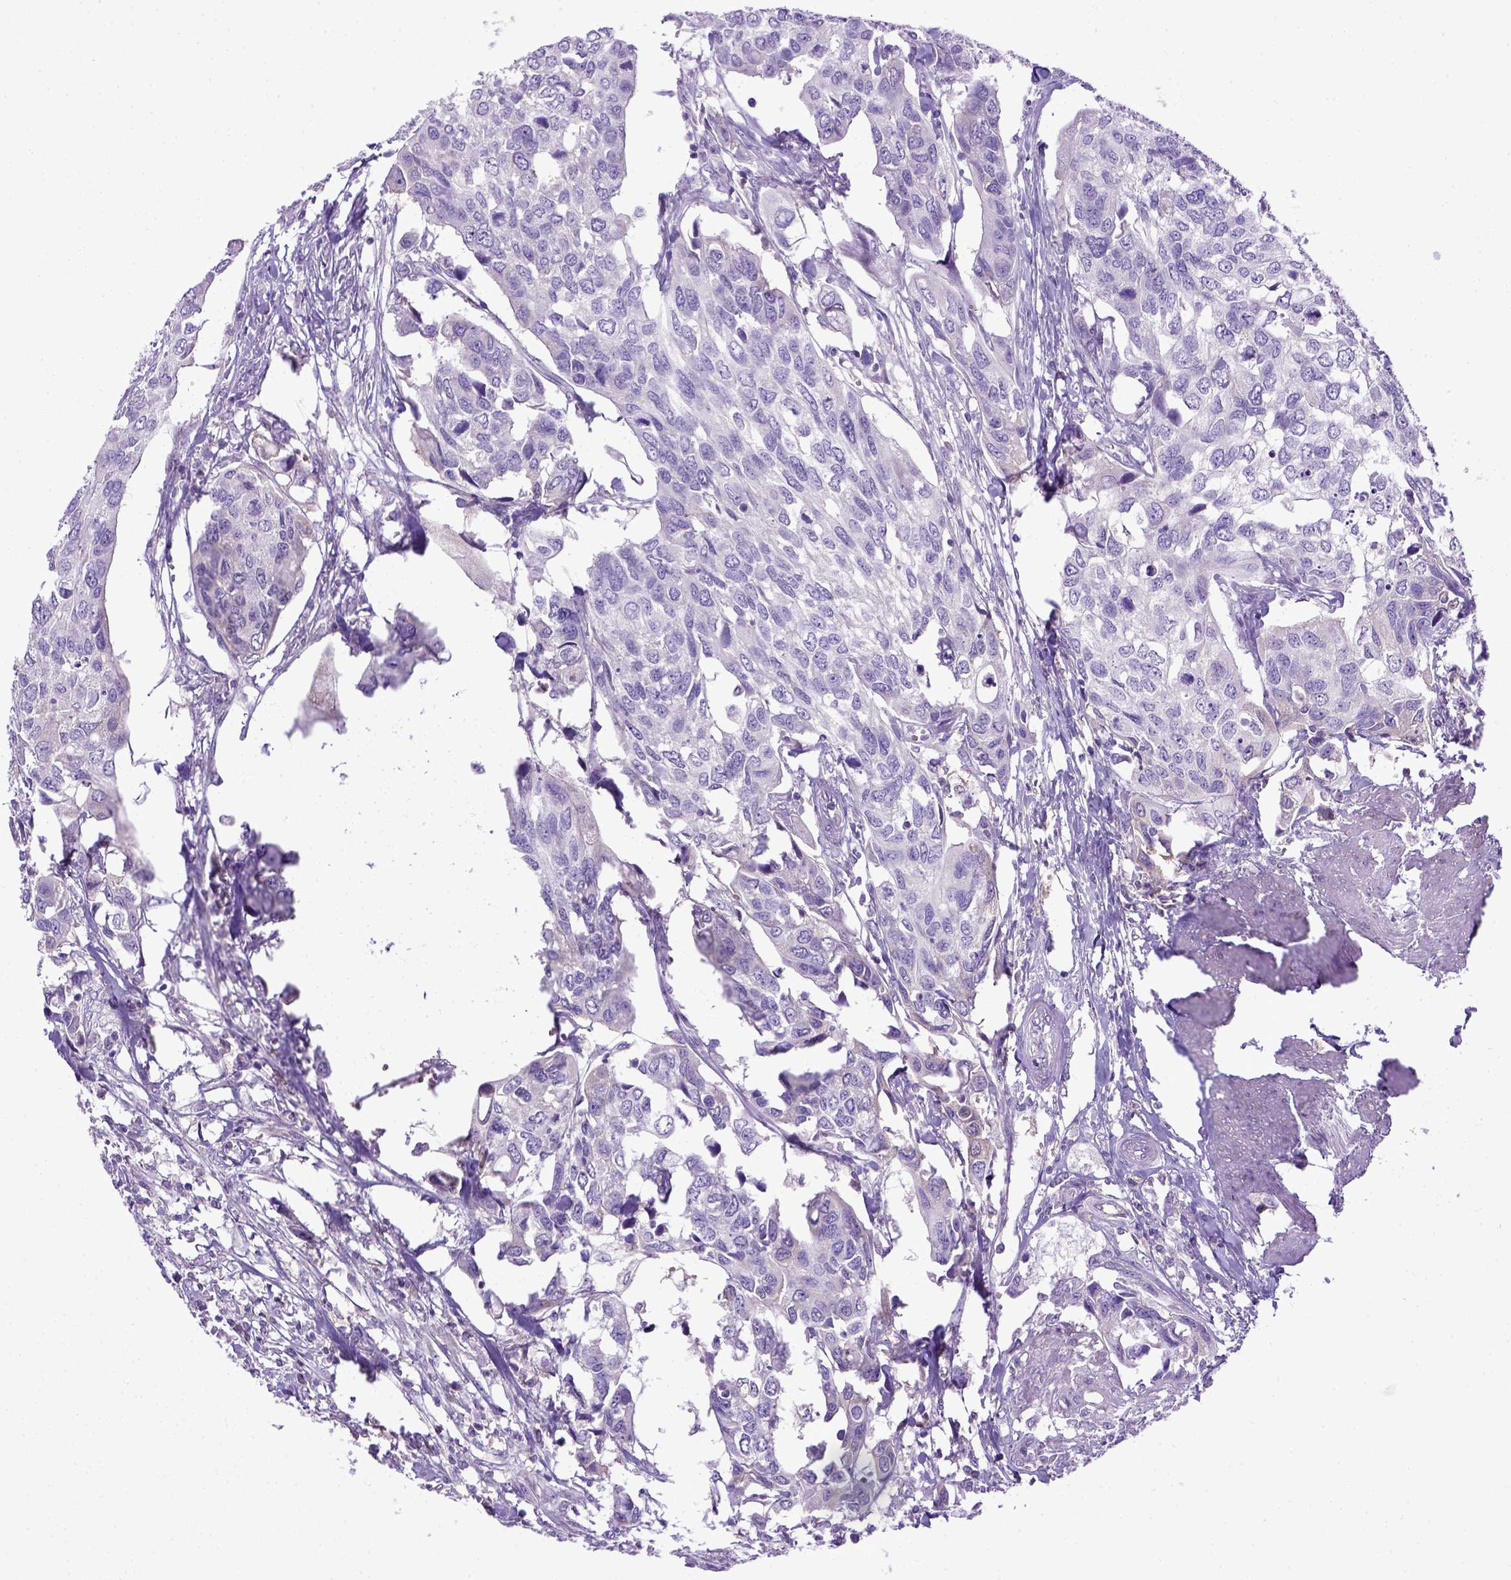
{"staining": {"intensity": "negative", "quantity": "none", "location": "none"}, "tissue": "urothelial cancer", "cell_type": "Tumor cells", "image_type": "cancer", "snomed": [{"axis": "morphology", "description": "Urothelial carcinoma, High grade"}, {"axis": "topography", "description": "Urinary bladder"}], "caption": "DAB (3,3'-diaminobenzidine) immunohistochemical staining of urothelial cancer exhibits no significant expression in tumor cells.", "gene": "ITIH4", "patient": {"sex": "male", "age": 60}}